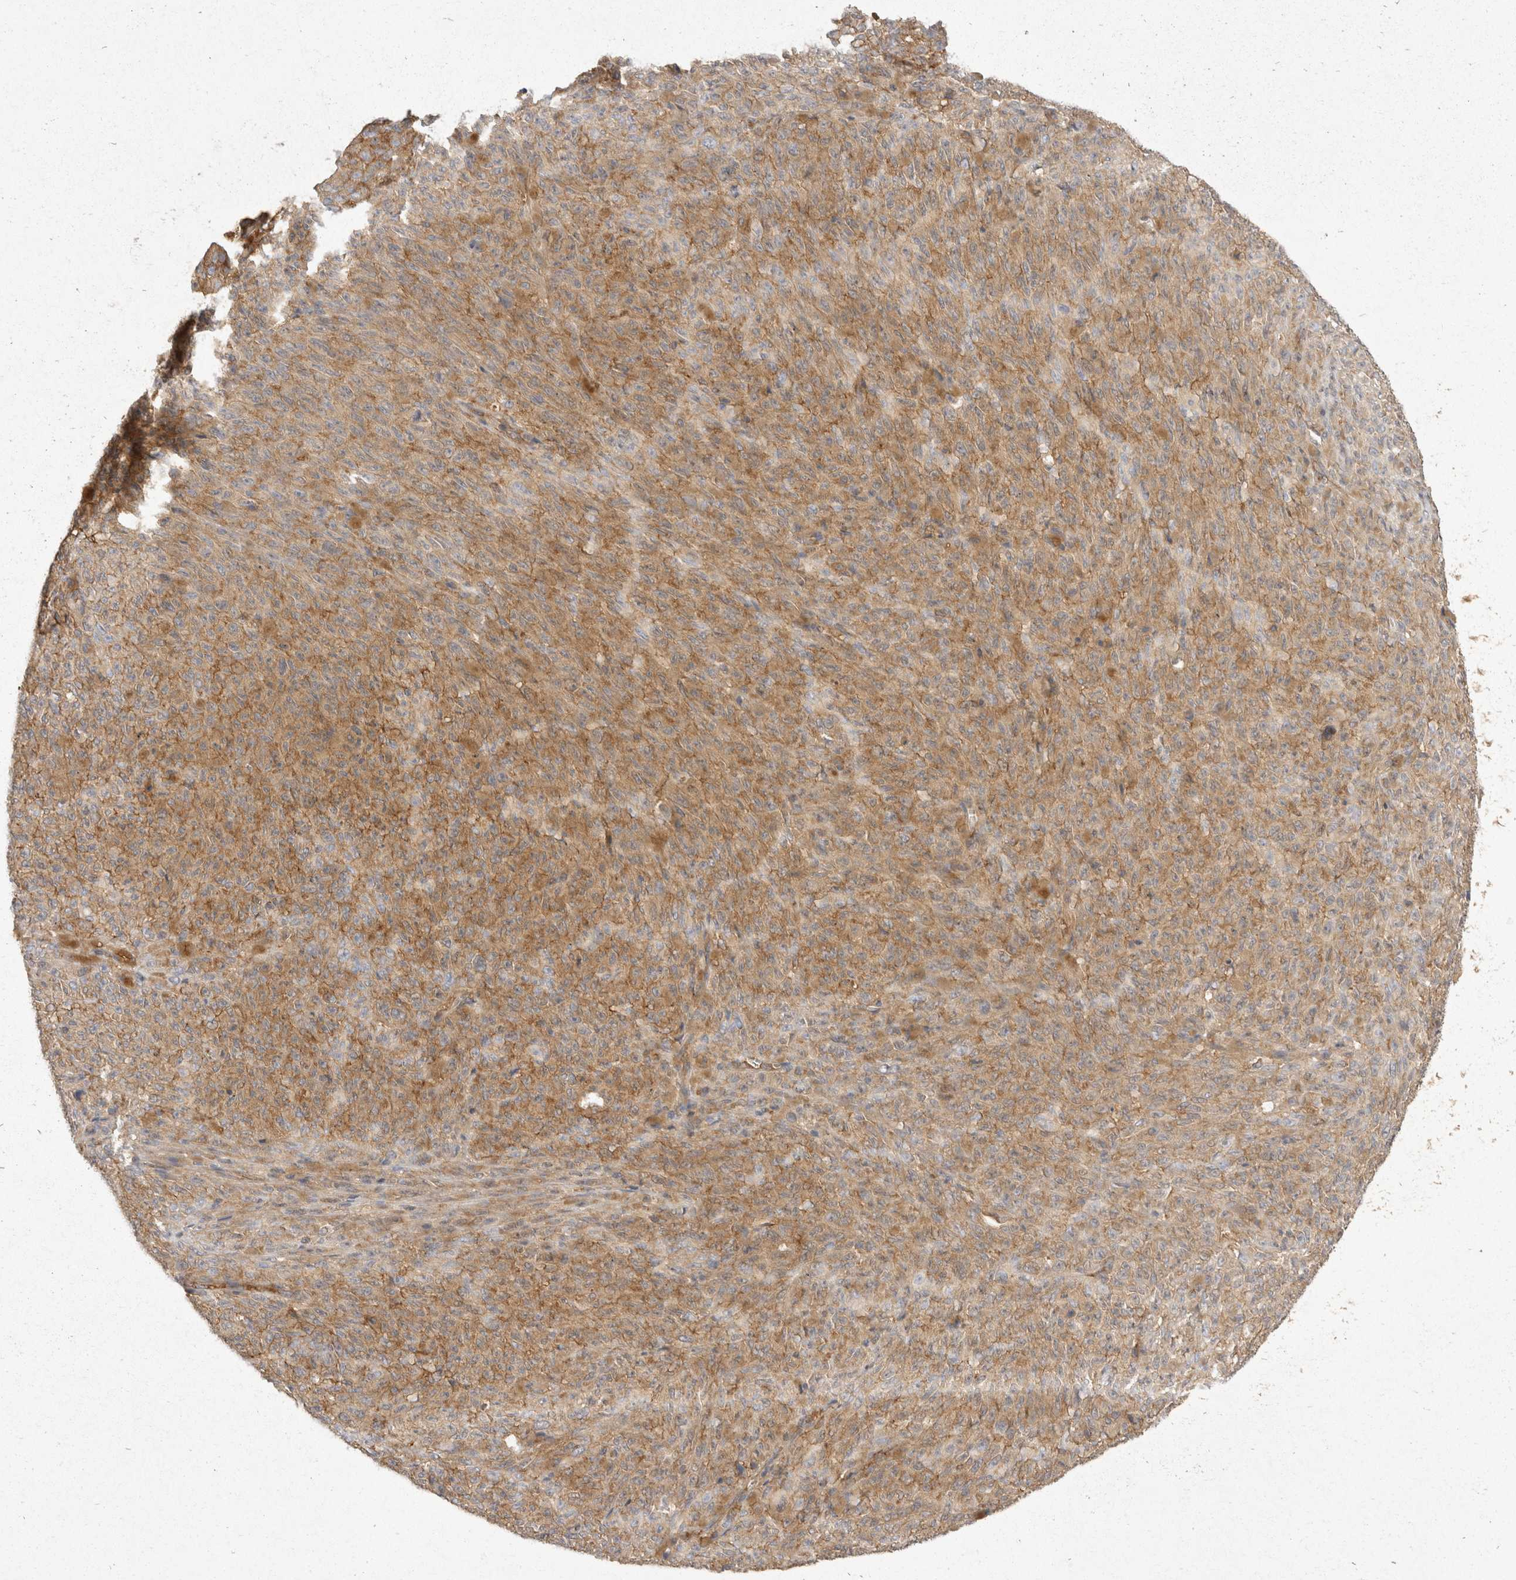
{"staining": {"intensity": "weak", "quantity": ">75%", "location": "cytoplasmic/membranous"}, "tissue": "melanoma", "cell_type": "Tumor cells", "image_type": "cancer", "snomed": [{"axis": "morphology", "description": "Malignant melanoma, NOS"}, {"axis": "topography", "description": "Skin"}], "caption": "Tumor cells show weak cytoplasmic/membranous expression in about >75% of cells in malignant melanoma.", "gene": "EIF4G3", "patient": {"sex": "female", "age": 82}}